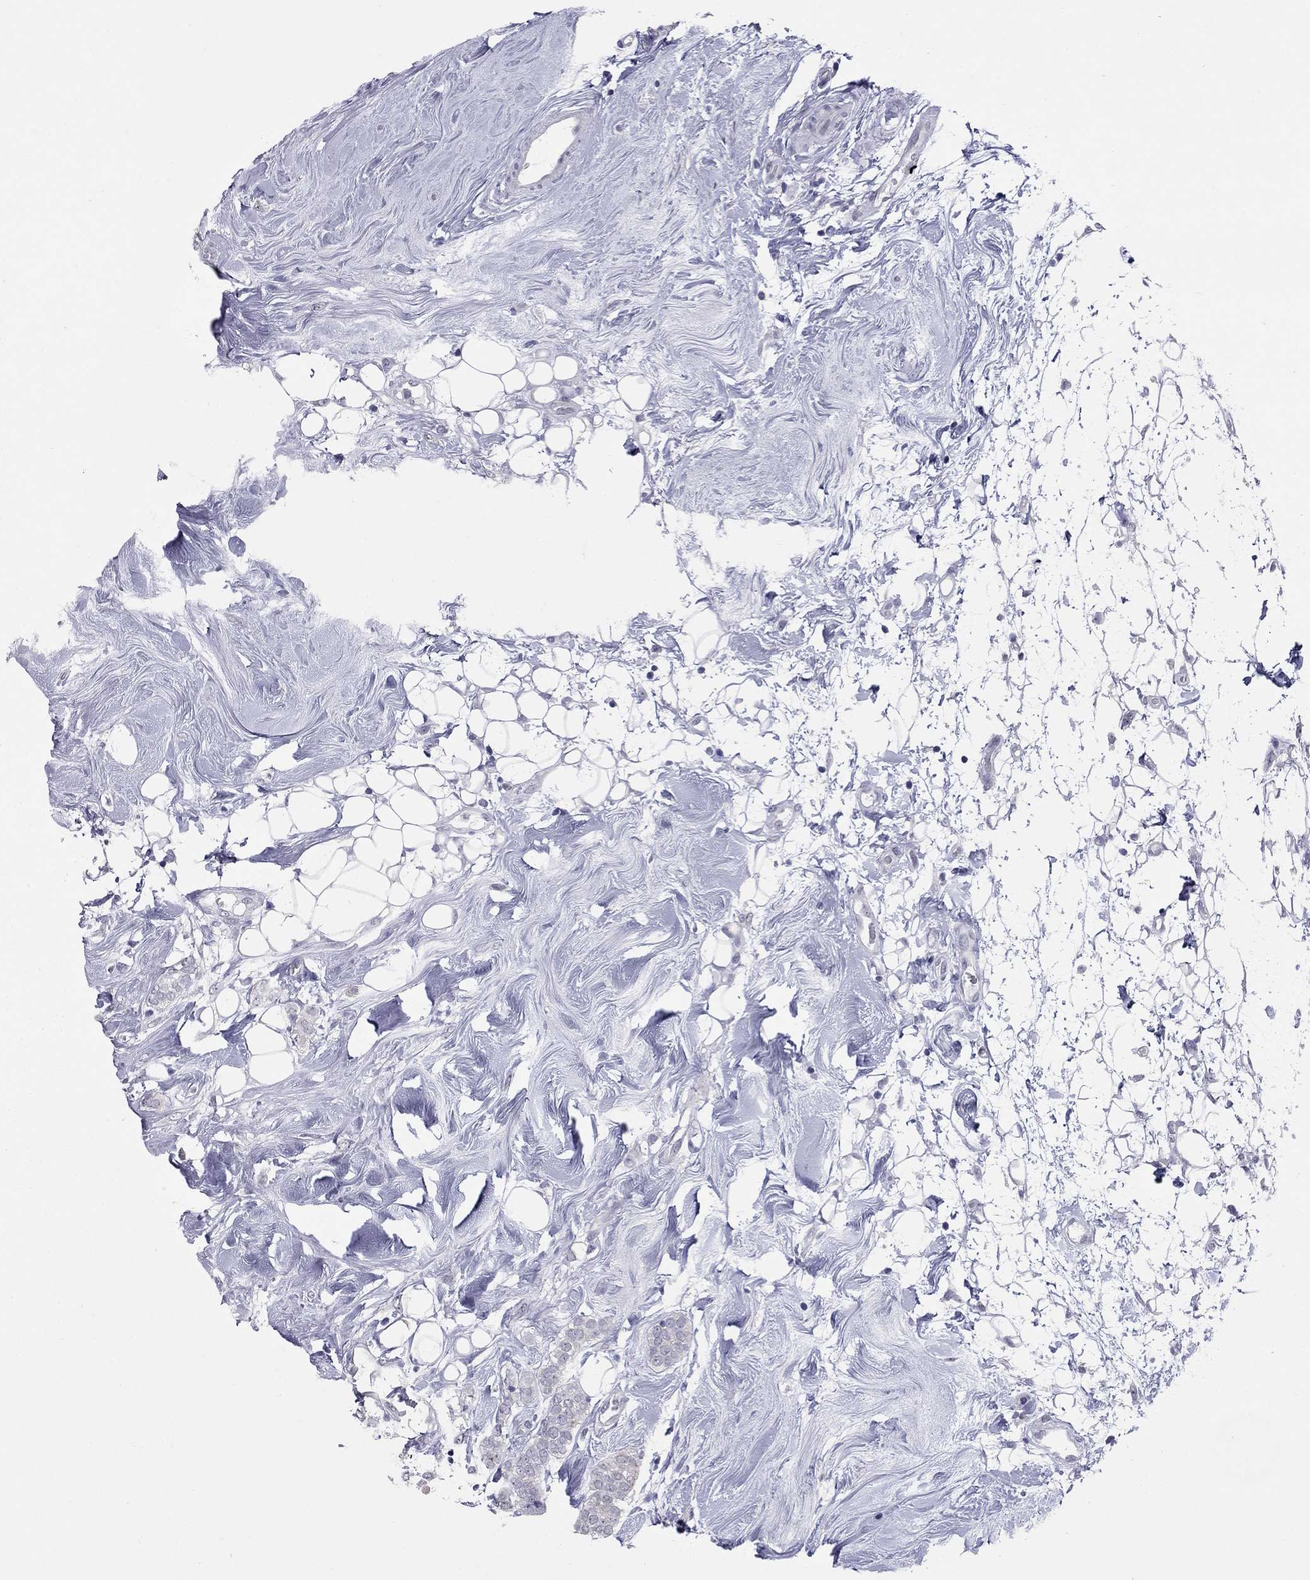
{"staining": {"intensity": "negative", "quantity": "none", "location": "none"}, "tissue": "breast cancer", "cell_type": "Tumor cells", "image_type": "cancer", "snomed": [{"axis": "morphology", "description": "Lobular carcinoma"}, {"axis": "topography", "description": "Breast"}], "caption": "The photomicrograph exhibits no significant positivity in tumor cells of breast cancer.", "gene": "SHOC2", "patient": {"sex": "female", "age": 49}}